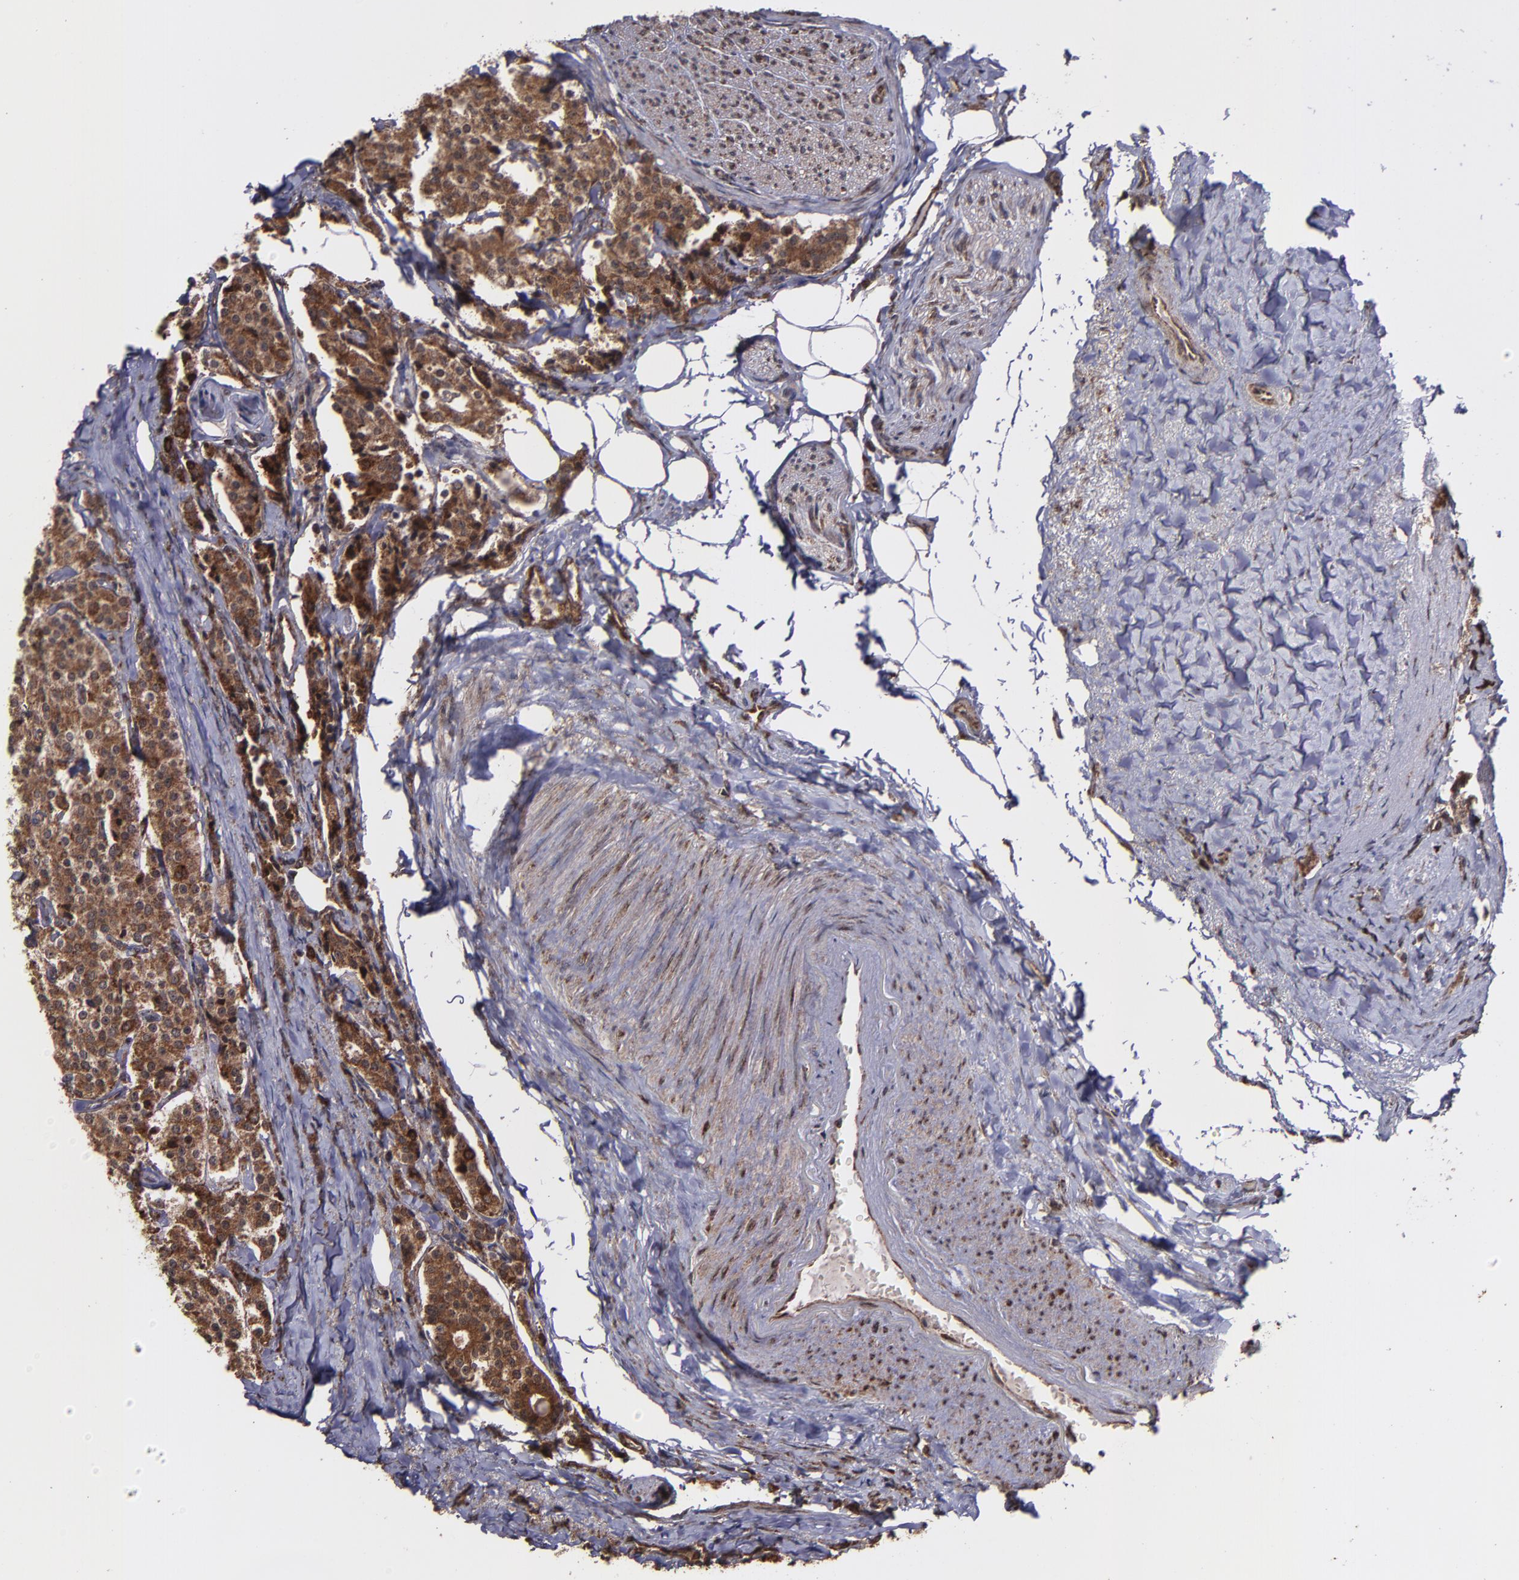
{"staining": {"intensity": "strong", "quantity": ">75%", "location": "cytoplasmic/membranous,nuclear"}, "tissue": "carcinoid", "cell_type": "Tumor cells", "image_type": "cancer", "snomed": [{"axis": "morphology", "description": "Carcinoid, malignant, NOS"}, {"axis": "topography", "description": "Colon"}], "caption": "Protein expression analysis of carcinoid shows strong cytoplasmic/membranous and nuclear expression in about >75% of tumor cells.", "gene": "EIF4ENIF1", "patient": {"sex": "female", "age": 61}}